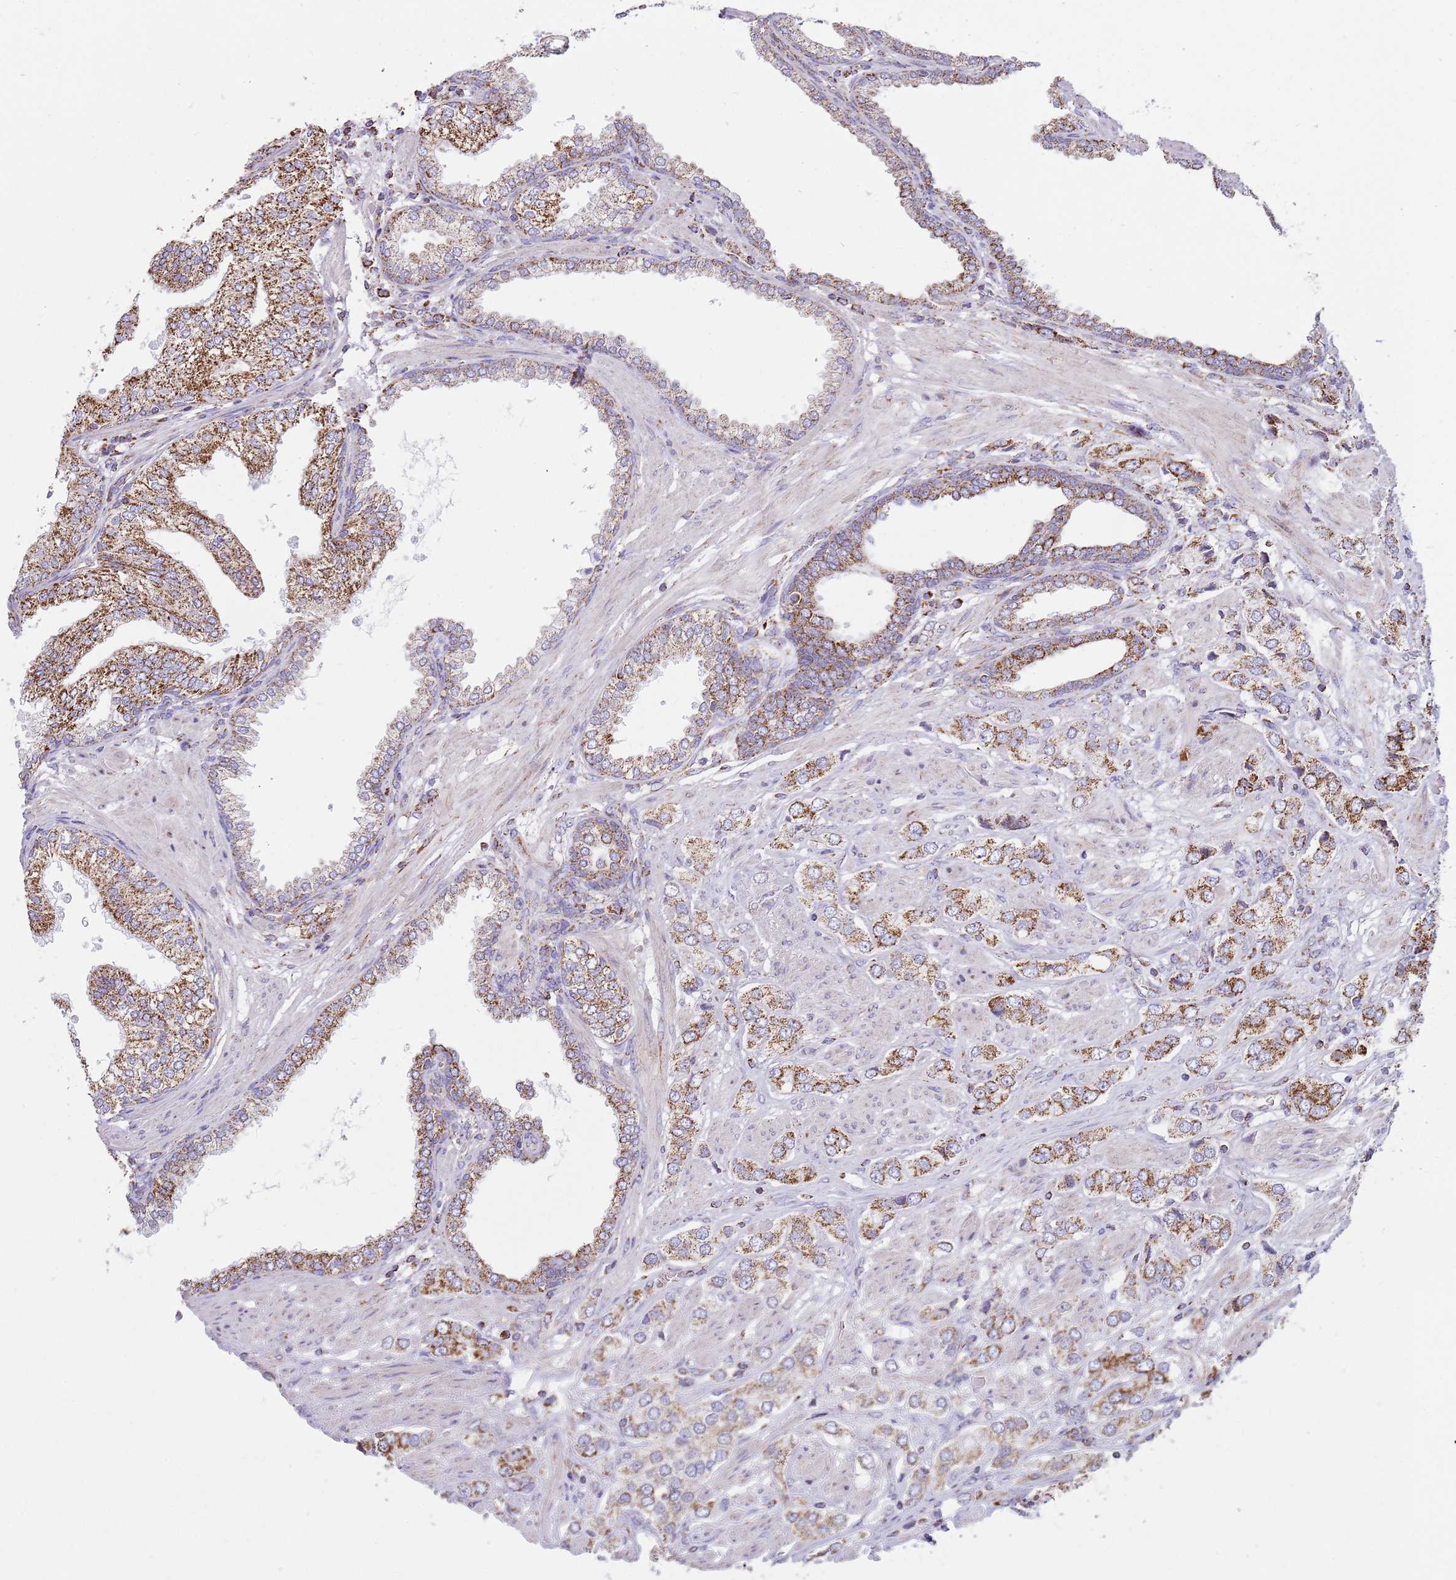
{"staining": {"intensity": "moderate", "quantity": ">75%", "location": "cytoplasmic/membranous"}, "tissue": "prostate cancer", "cell_type": "Tumor cells", "image_type": "cancer", "snomed": [{"axis": "morphology", "description": "Adenocarcinoma, High grade"}, {"axis": "topography", "description": "Prostate and seminal vesicle, NOS"}], "caption": "This is an image of immunohistochemistry staining of prostate cancer (high-grade adenocarcinoma), which shows moderate staining in the cytoplasmic/membranous of tumor cells.", "gene": "TTLL1", "patient": {"sex": "male", "age": 64}}